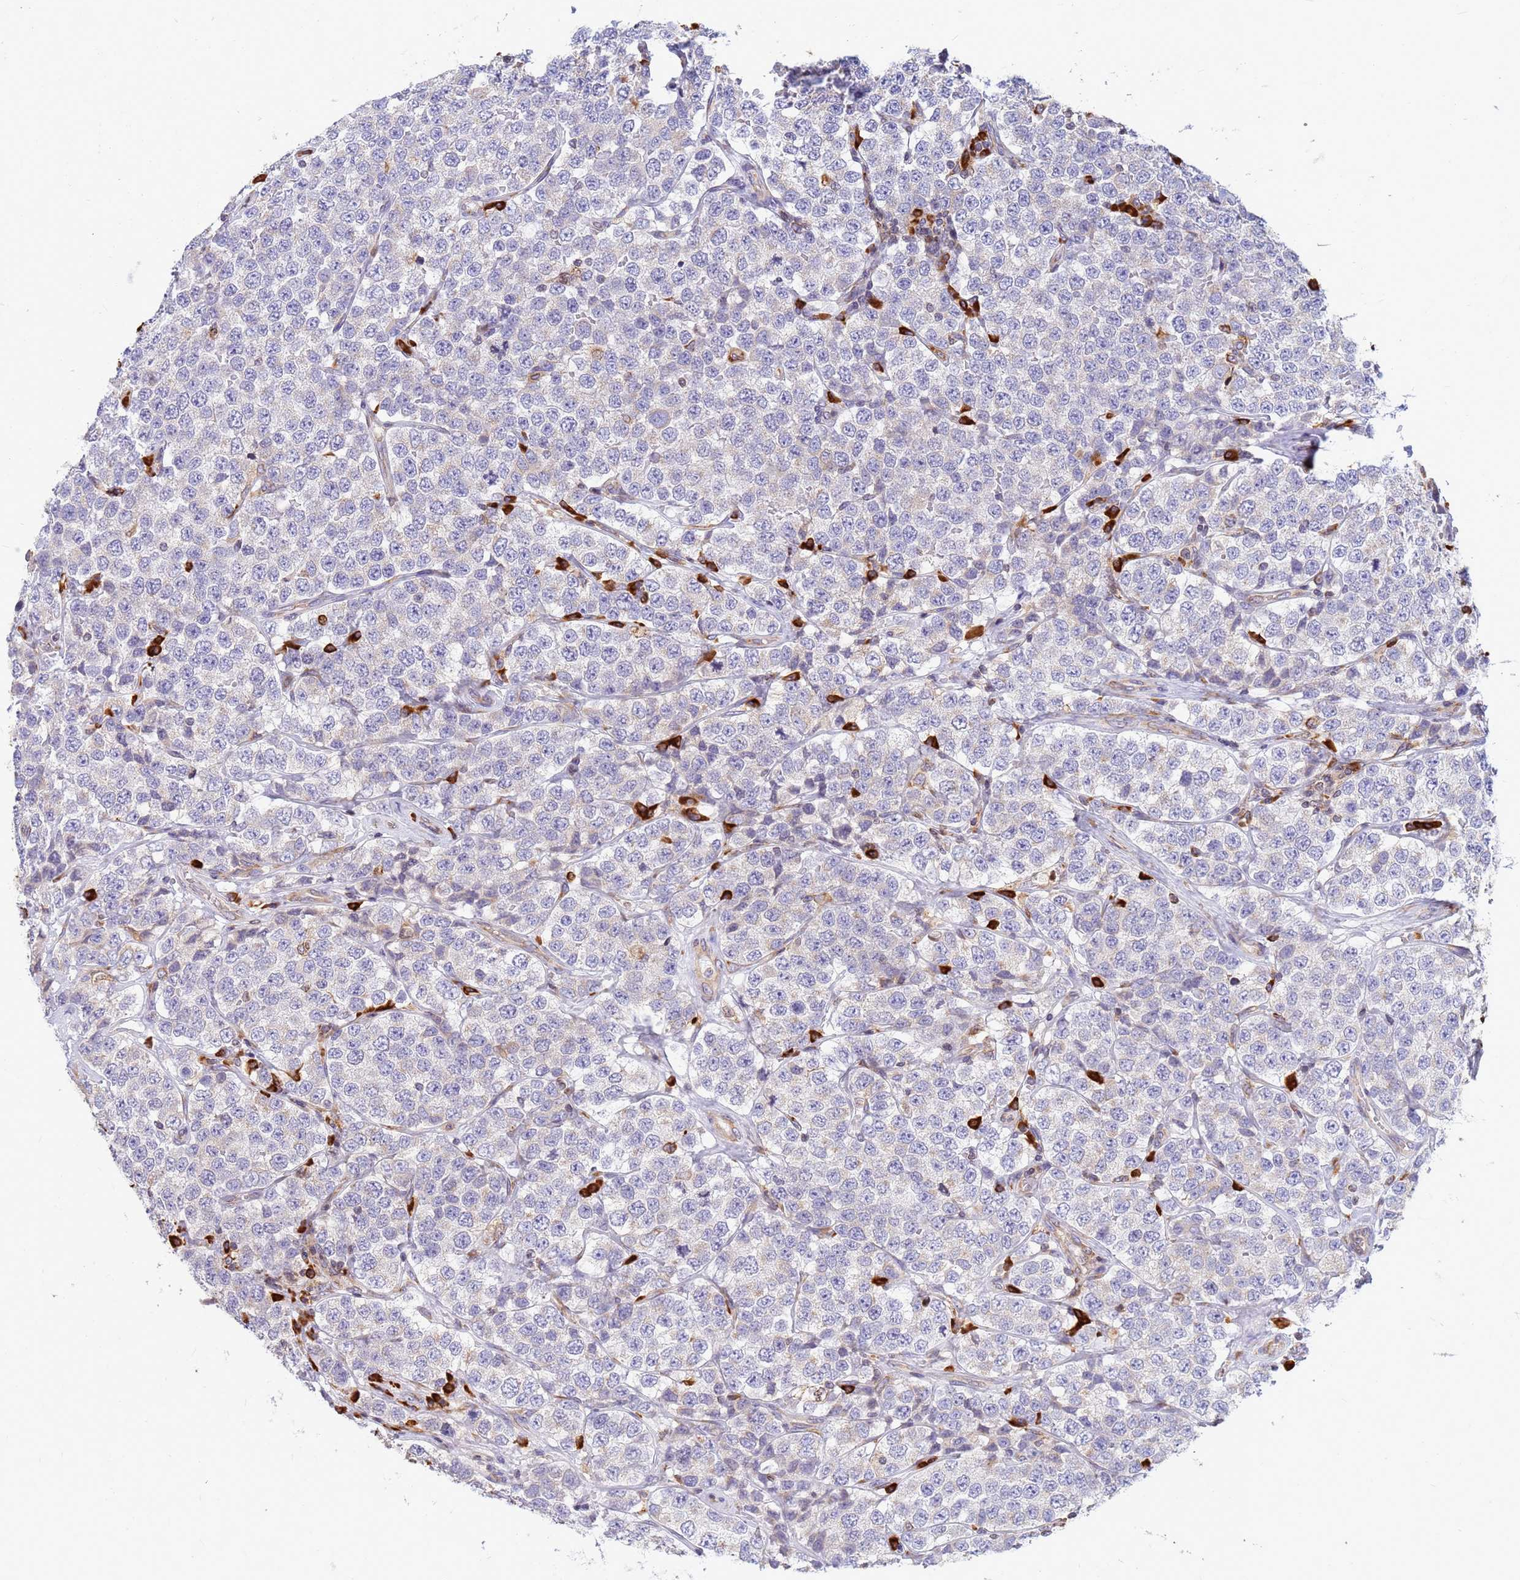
{"staining": {"intensity": "negative", "quantity": "none", "location": "none"}, "tissue": "testis cancer", "cell_type": "Tumor cells", "image_type": "cancer", "snomed": [{"axis": "morphology", "description": "Seminoma, NOS"}, {"axis": "topography", "description": "Testis"}], "caption": "Tumor cells are negative for brown protein staining in testis cancer (seminoma). The staining is performed using DAB brown chromogen with nuclei counter-stained in using hematoxylin.", "gene": "SSR4", "patient": {"sex": "male", "age": 34}}